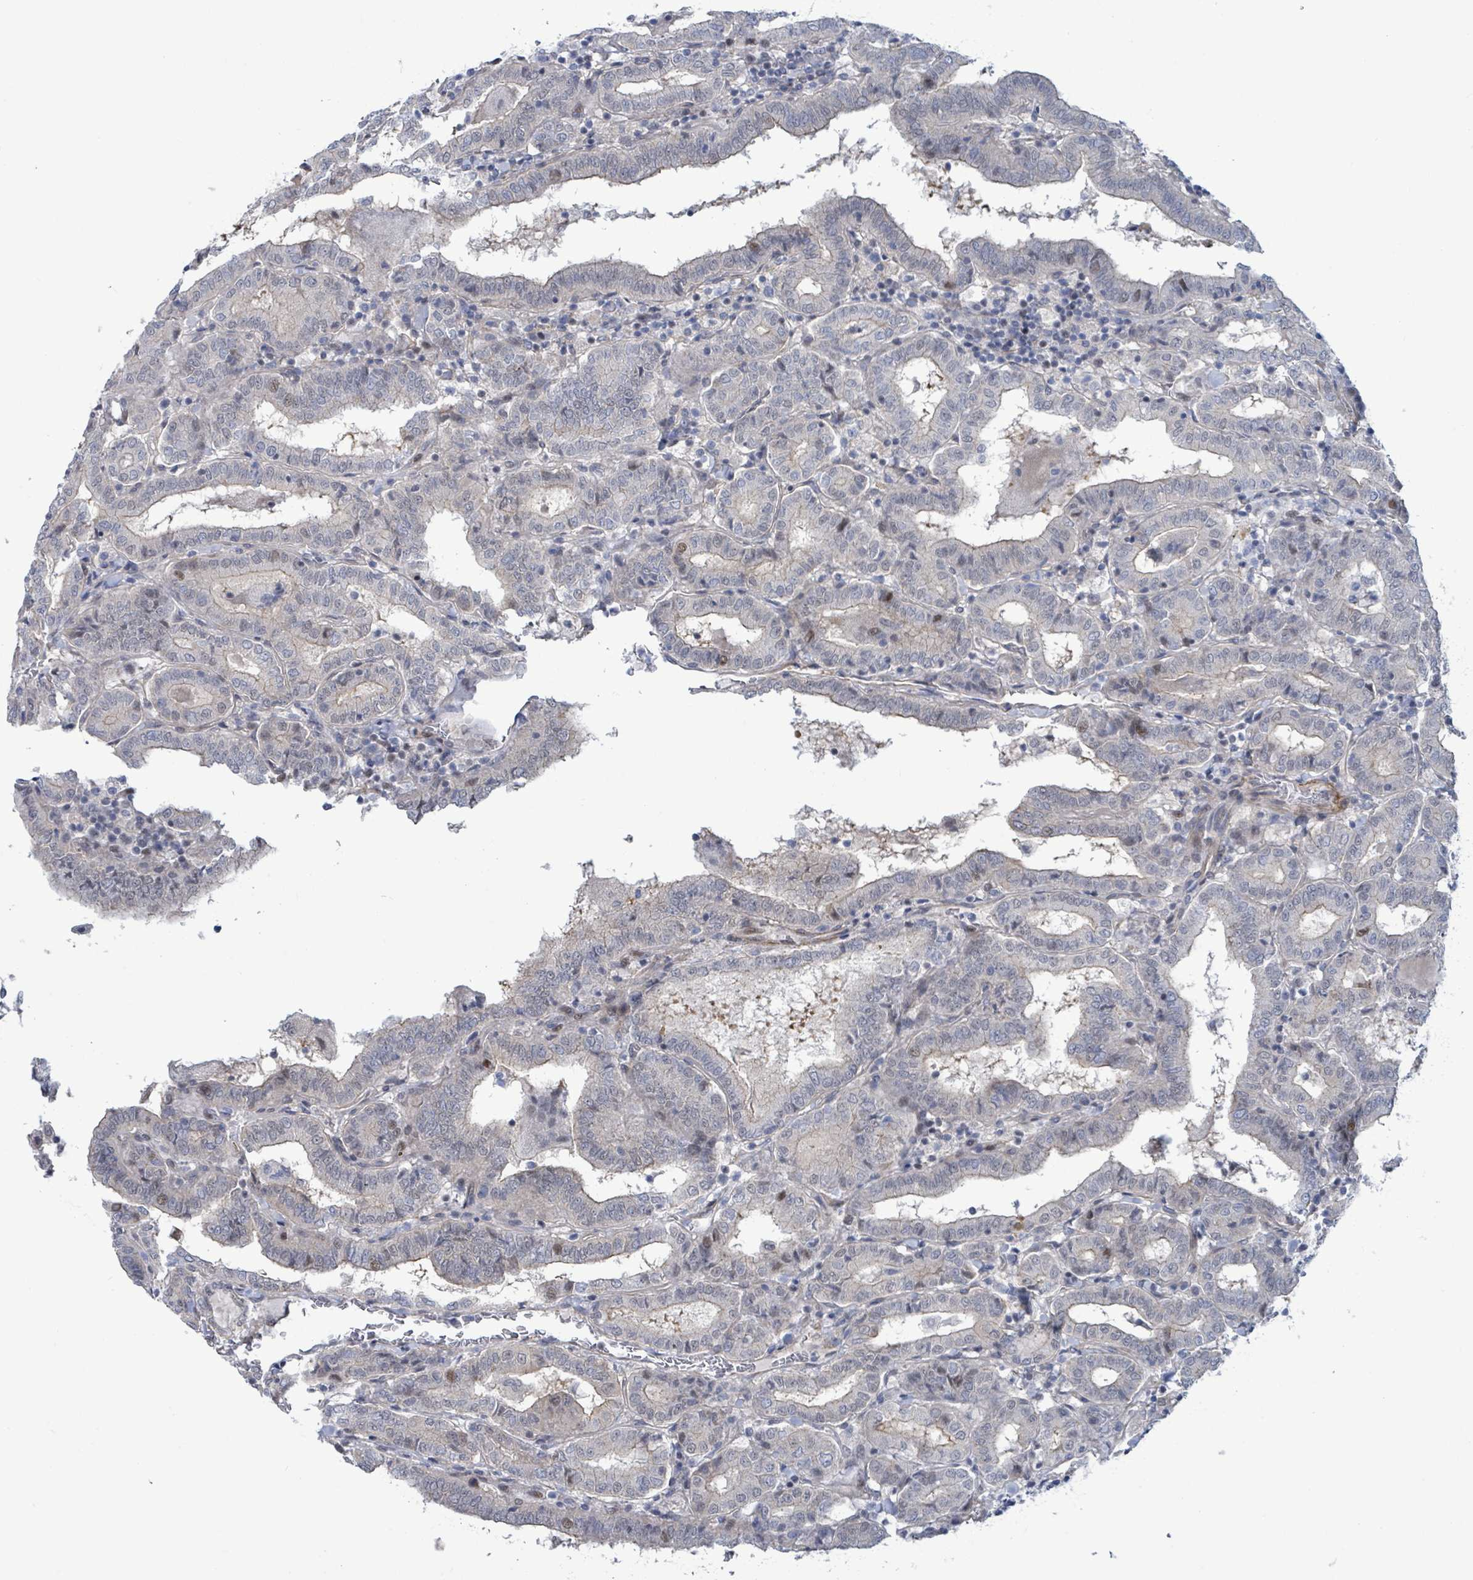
{"staining": {"intensity": "negative", "quantity": "none", "location": "none"}, "tissue": "thyroid cancer", "cell_type": "Tumor cells", "image_type": "cancer", "snomed": [{"axis": "morphology", "description": "Papillary adenocarcinoma, NOS"}, {"axis": "topography", "description": "Thyroid gland"}], "caption": "High magnification brightfield microscopy of thyroid cancer stained with DAB (3,3'-diaminobenzidine) (brown) and counterstained with hematoxylin (blue): tumor cells show no significant staining.", "gene": "DMRTC1B", "patient": {"sex": "female", "age": 72}}